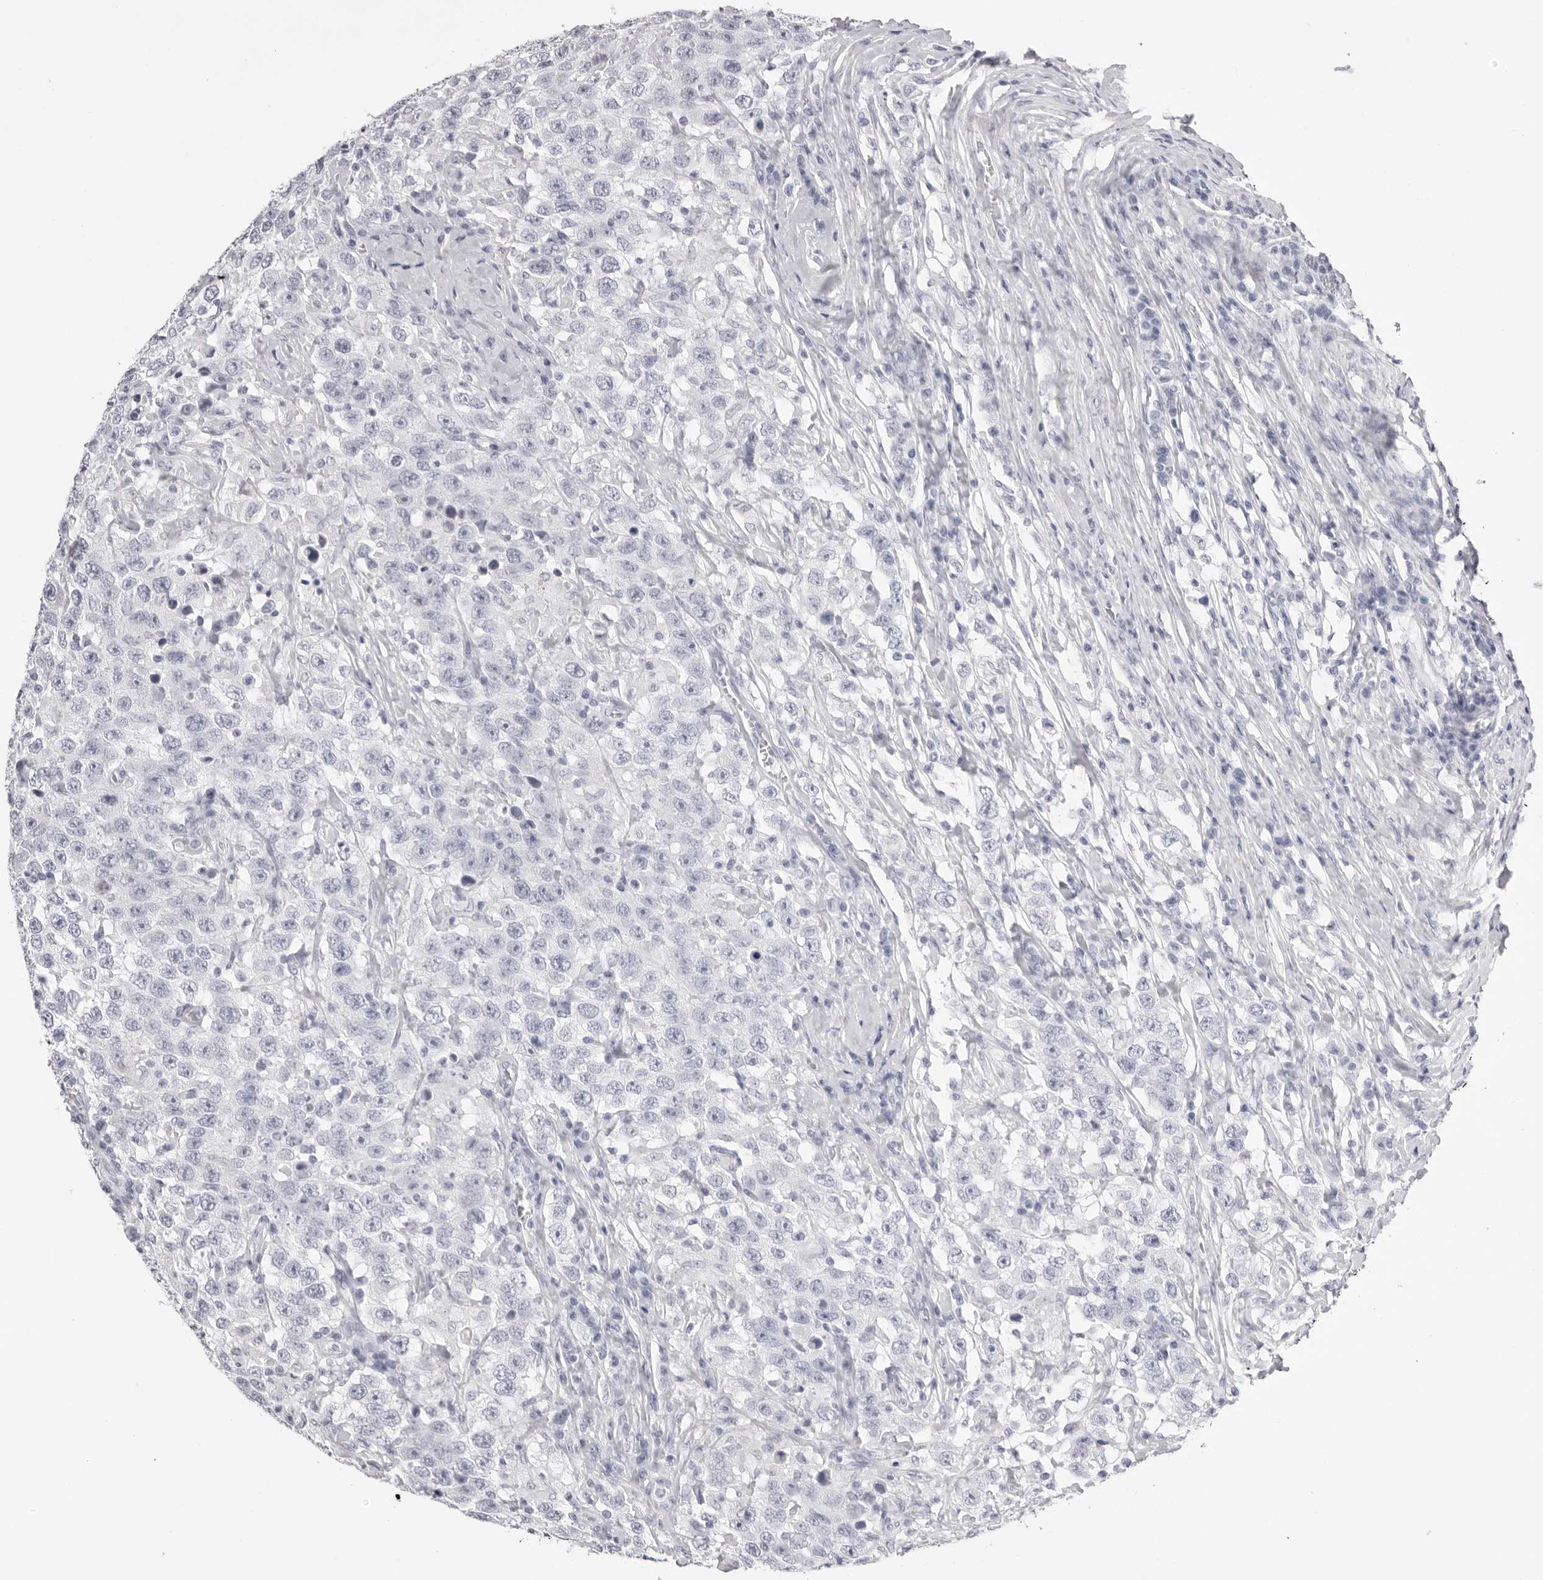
{"staining": {"intensity": "negative", "quantity": "none", "location": "none"}, "tissue": "testis cancer", "cell_type": "Tumor cells", "image_type": "cancer", "snomed": [{"axis": "morphology", "description": "Seminoma, NOS"}, {"axis": "topography", "description": "Testis"}], "caption": "Human testis seminoma stained for a protein using immunohistochemistry shows no staining in tumor cells.", "gene": "TMOD4", "patient": {"sex": "male", "age": 41}}